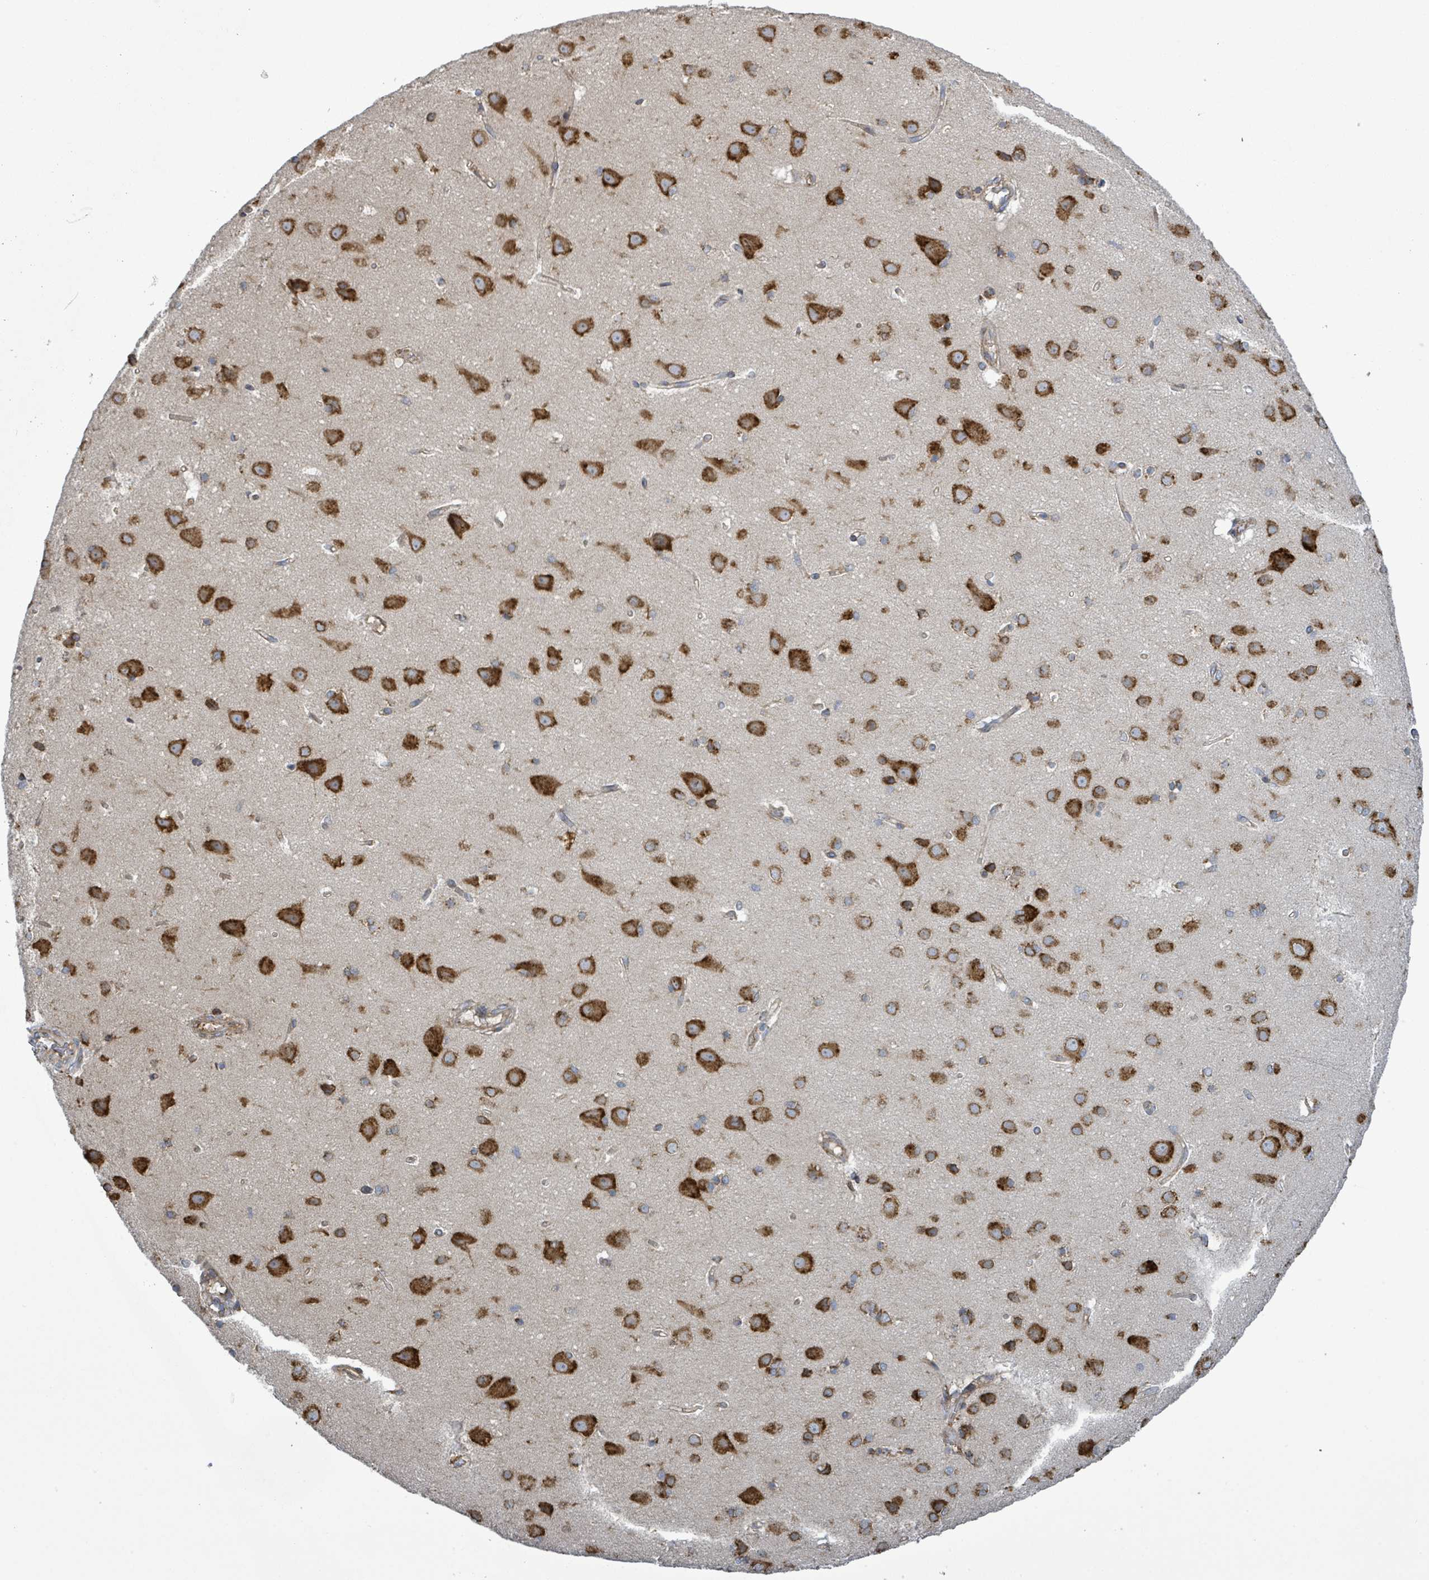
{"staining": {"intensity": "moderate", "quantity": ">75%", "location": "cytoplasmic/membranous"}, "tissue": "cerebral cortex", "cell_type": "Endothelial cells", "image_type": "normal", "snomed": [{"axis": "morphology", "description": "Normal tissue, NOS"}, {"axis": "topography", "description": "Cerebral cortex"}], "caption": "About >75% of endothelial cells in unremarkable cerebral cortex demonstrate moderate cytoplasmic/membranous protein positivity as visualized by brown immunohistochemical staining.", "gene": "NOMO1", "patient": {"sex": "male", "age": 37}}